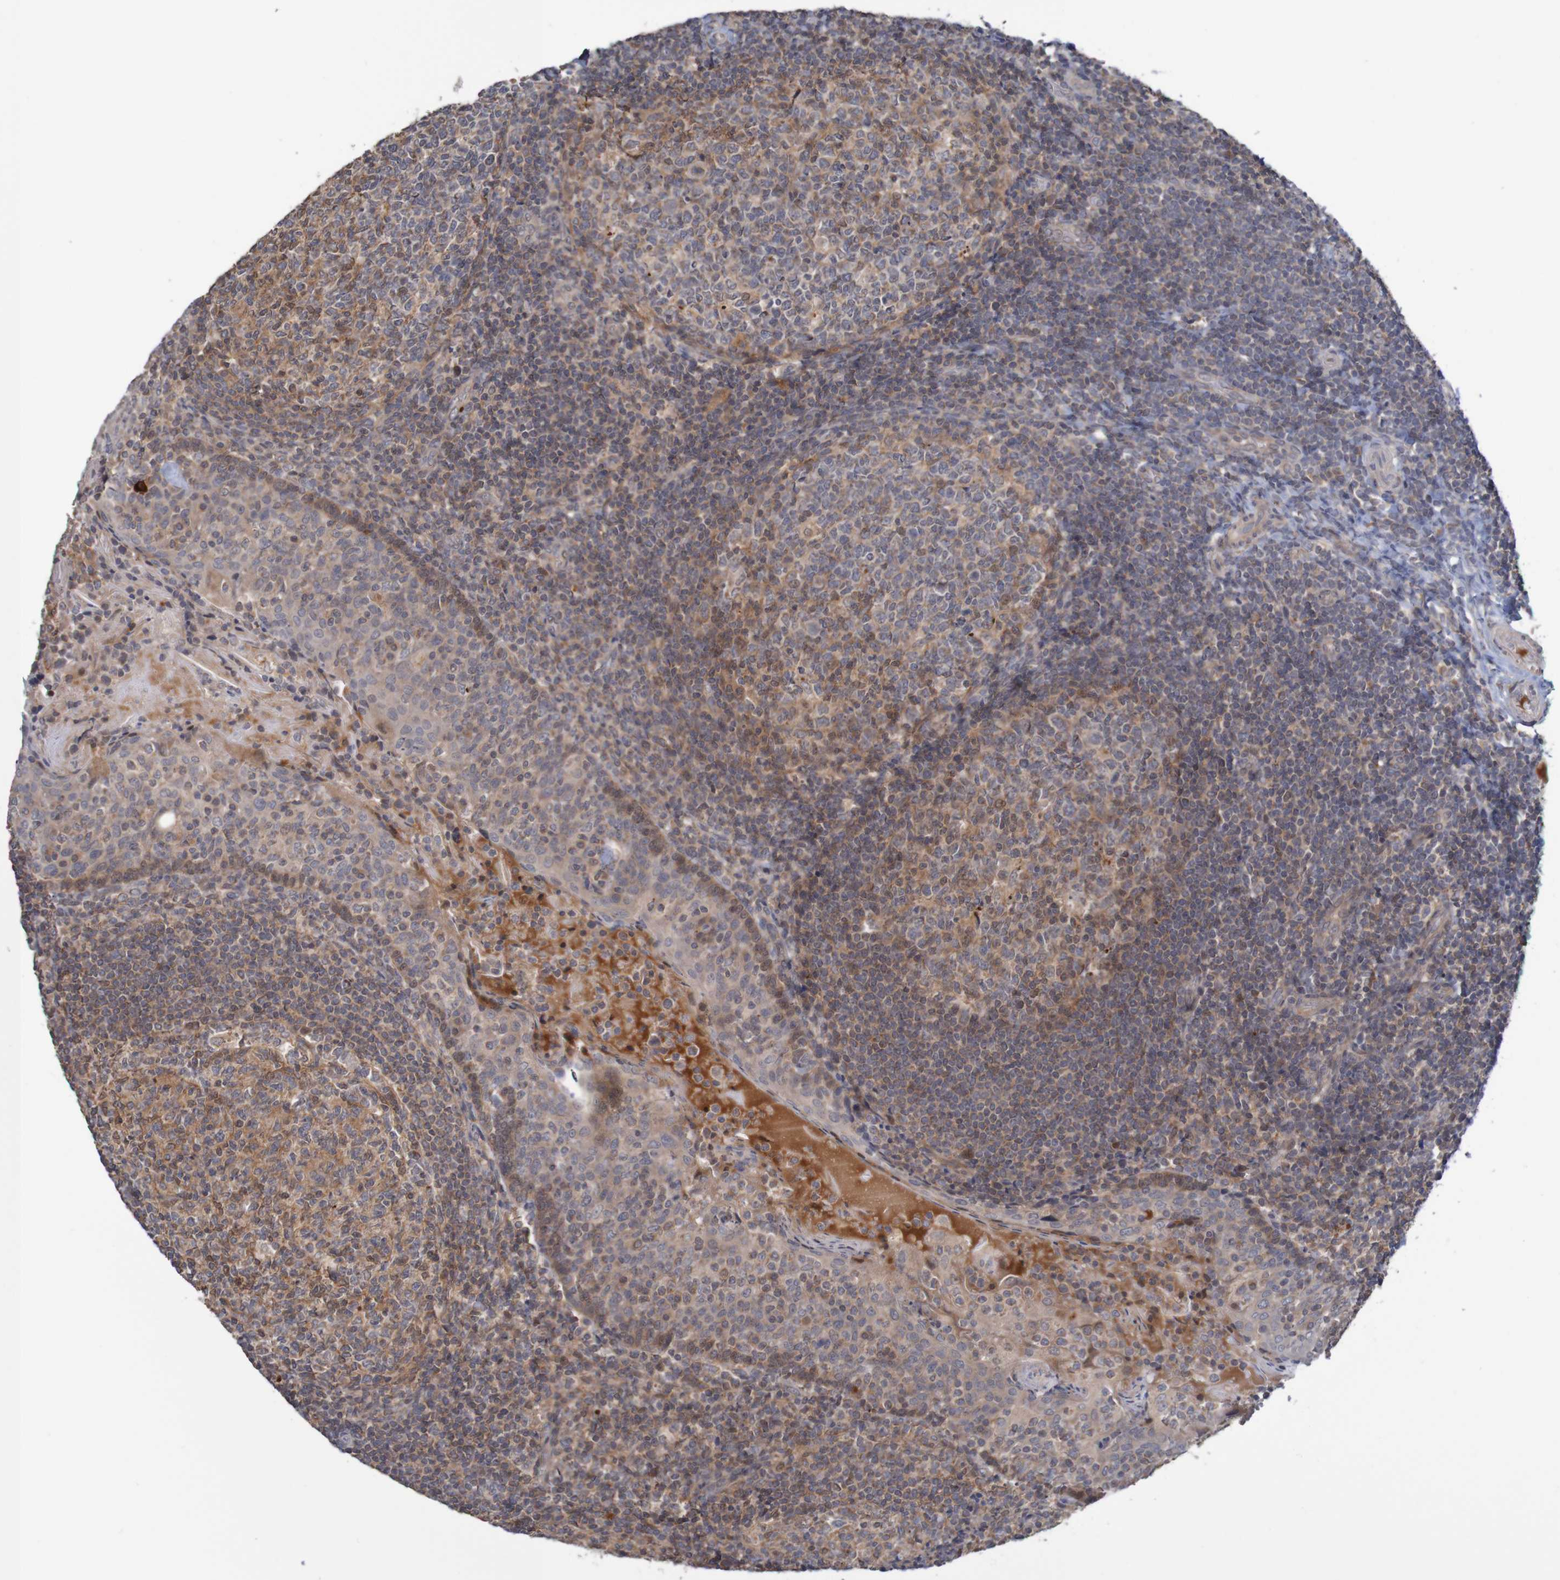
{"staining": {"intensity": "moderate", "quantity": "25%-75%", "location": "cytoplasmic/membranous"}, "tissue": "tonsil", "cell_type": "Germinal center cells", "image_type": "normal", "snomed": [{"axis": "morphology", "description": "Normal tissue, NOS"}, {"axis": "topography", "description": "Tonsil"}], "caption": "There is medium levels of moderate cytoplasmic/membranous staining in germinal center cells of unremarkable tonsil, as demonstrated by immunohistochemical staining (brown color).", "gene": "ANKK1", "patient": {"sex": "female", "age": 19}}